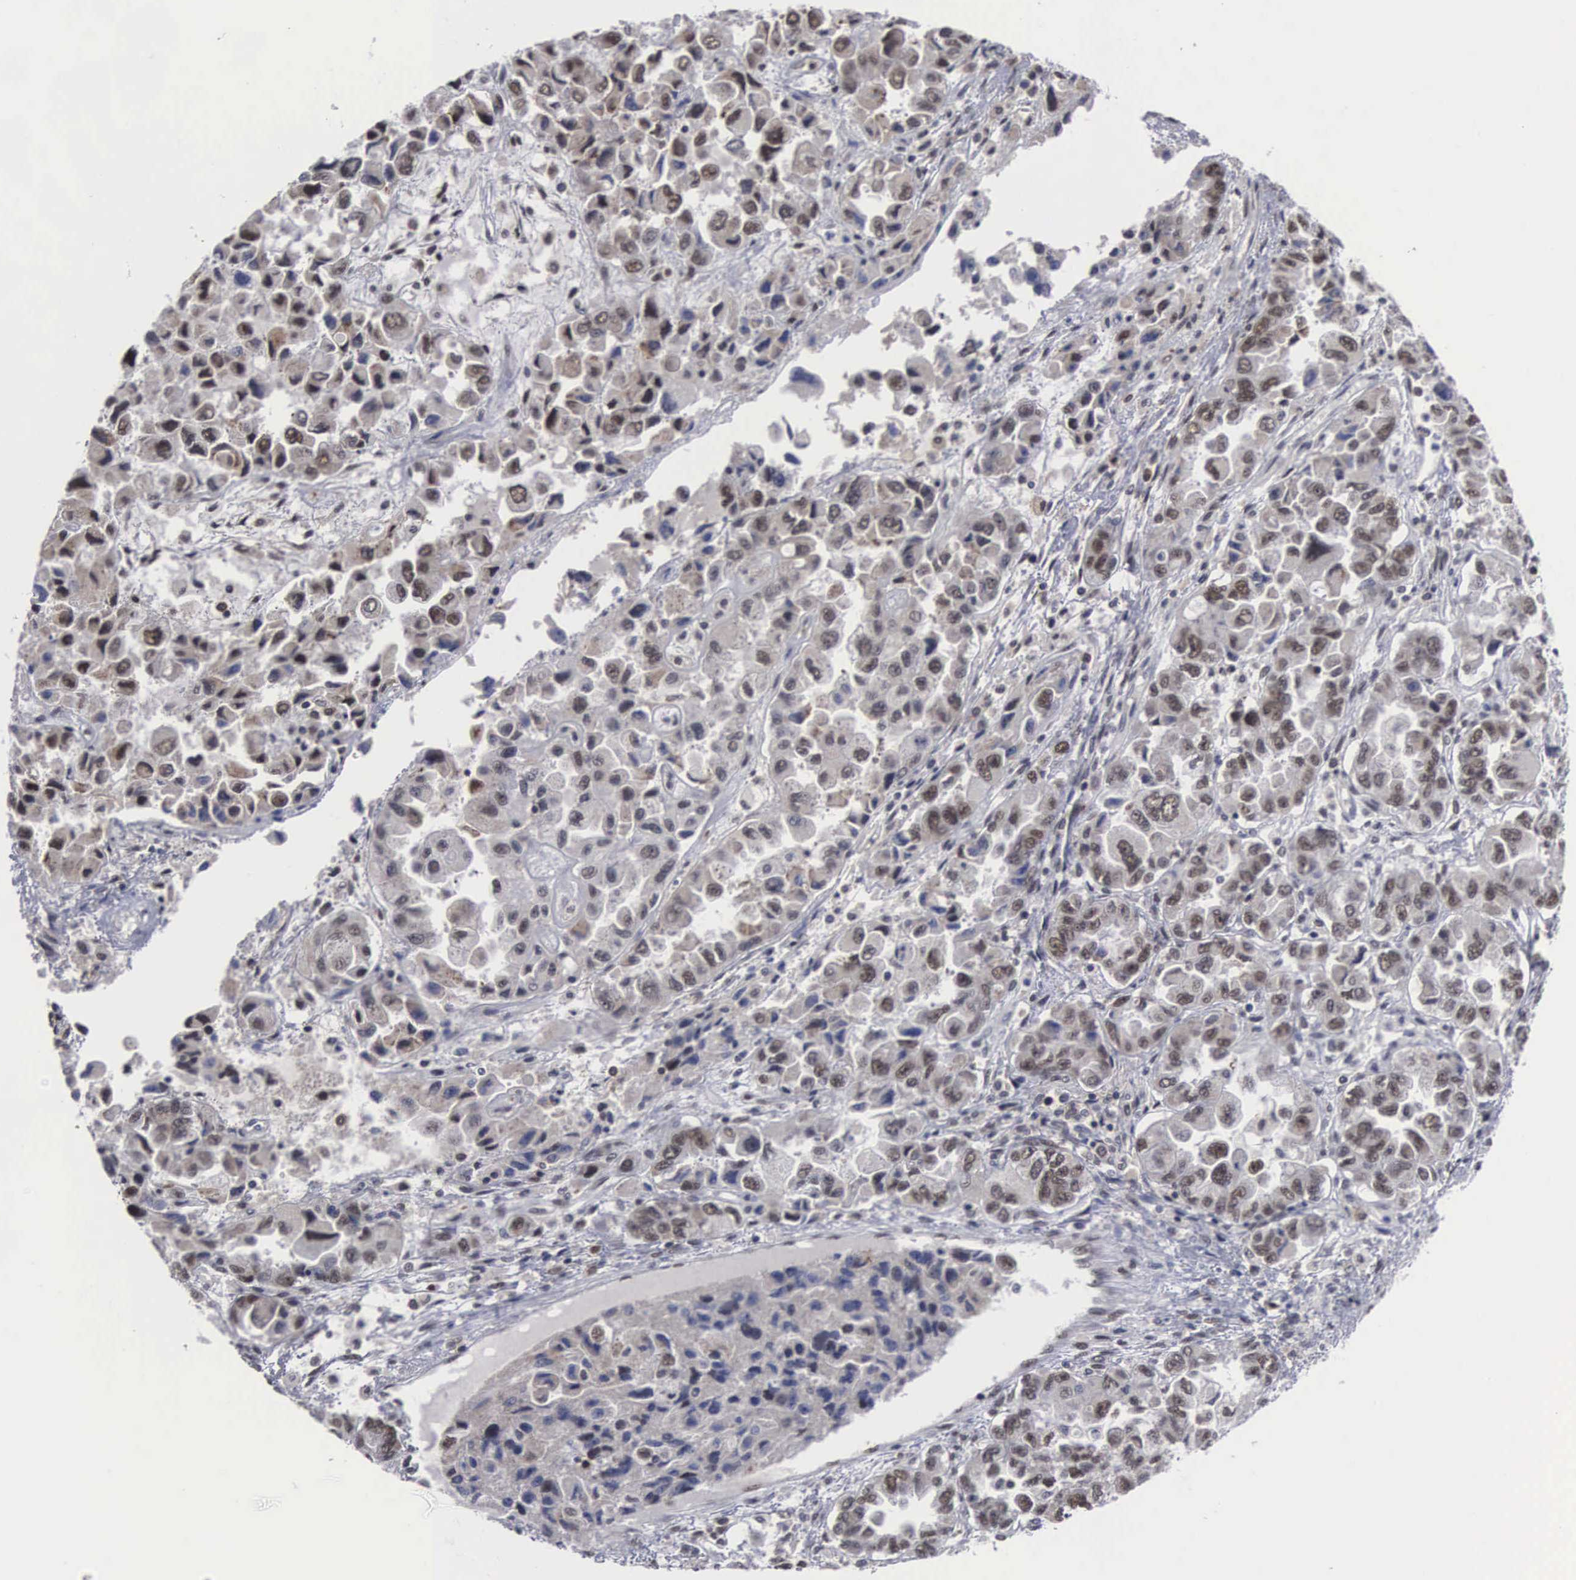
{"staining": {"intensity": "moderate", "quantity": "25%-75%", "location": "nuclear"}, "tissue": "ovarian cancer", "cell_type": "Tumor cells", "image_type": "cancer", "snomed": [{"axis": "morphology", "description": "Cystadenocarcinoma, serous, NOS"}, {"axis": "topography", "description": "Ovary"}], "caption": "Protein expression analysis of human ovarian cancer (serous cystadenocarcinoma) reveals moderate nuclear staining in about 25%-75% of tumor cells. The staining was performed using DAB (3,3'-diaminobenzidine), with brown indicating positive protein expression. Nuclei are stained blue with hematoxylin.", "gene": "TRMT5", "patient": {"sex": "female", "age": 84}}